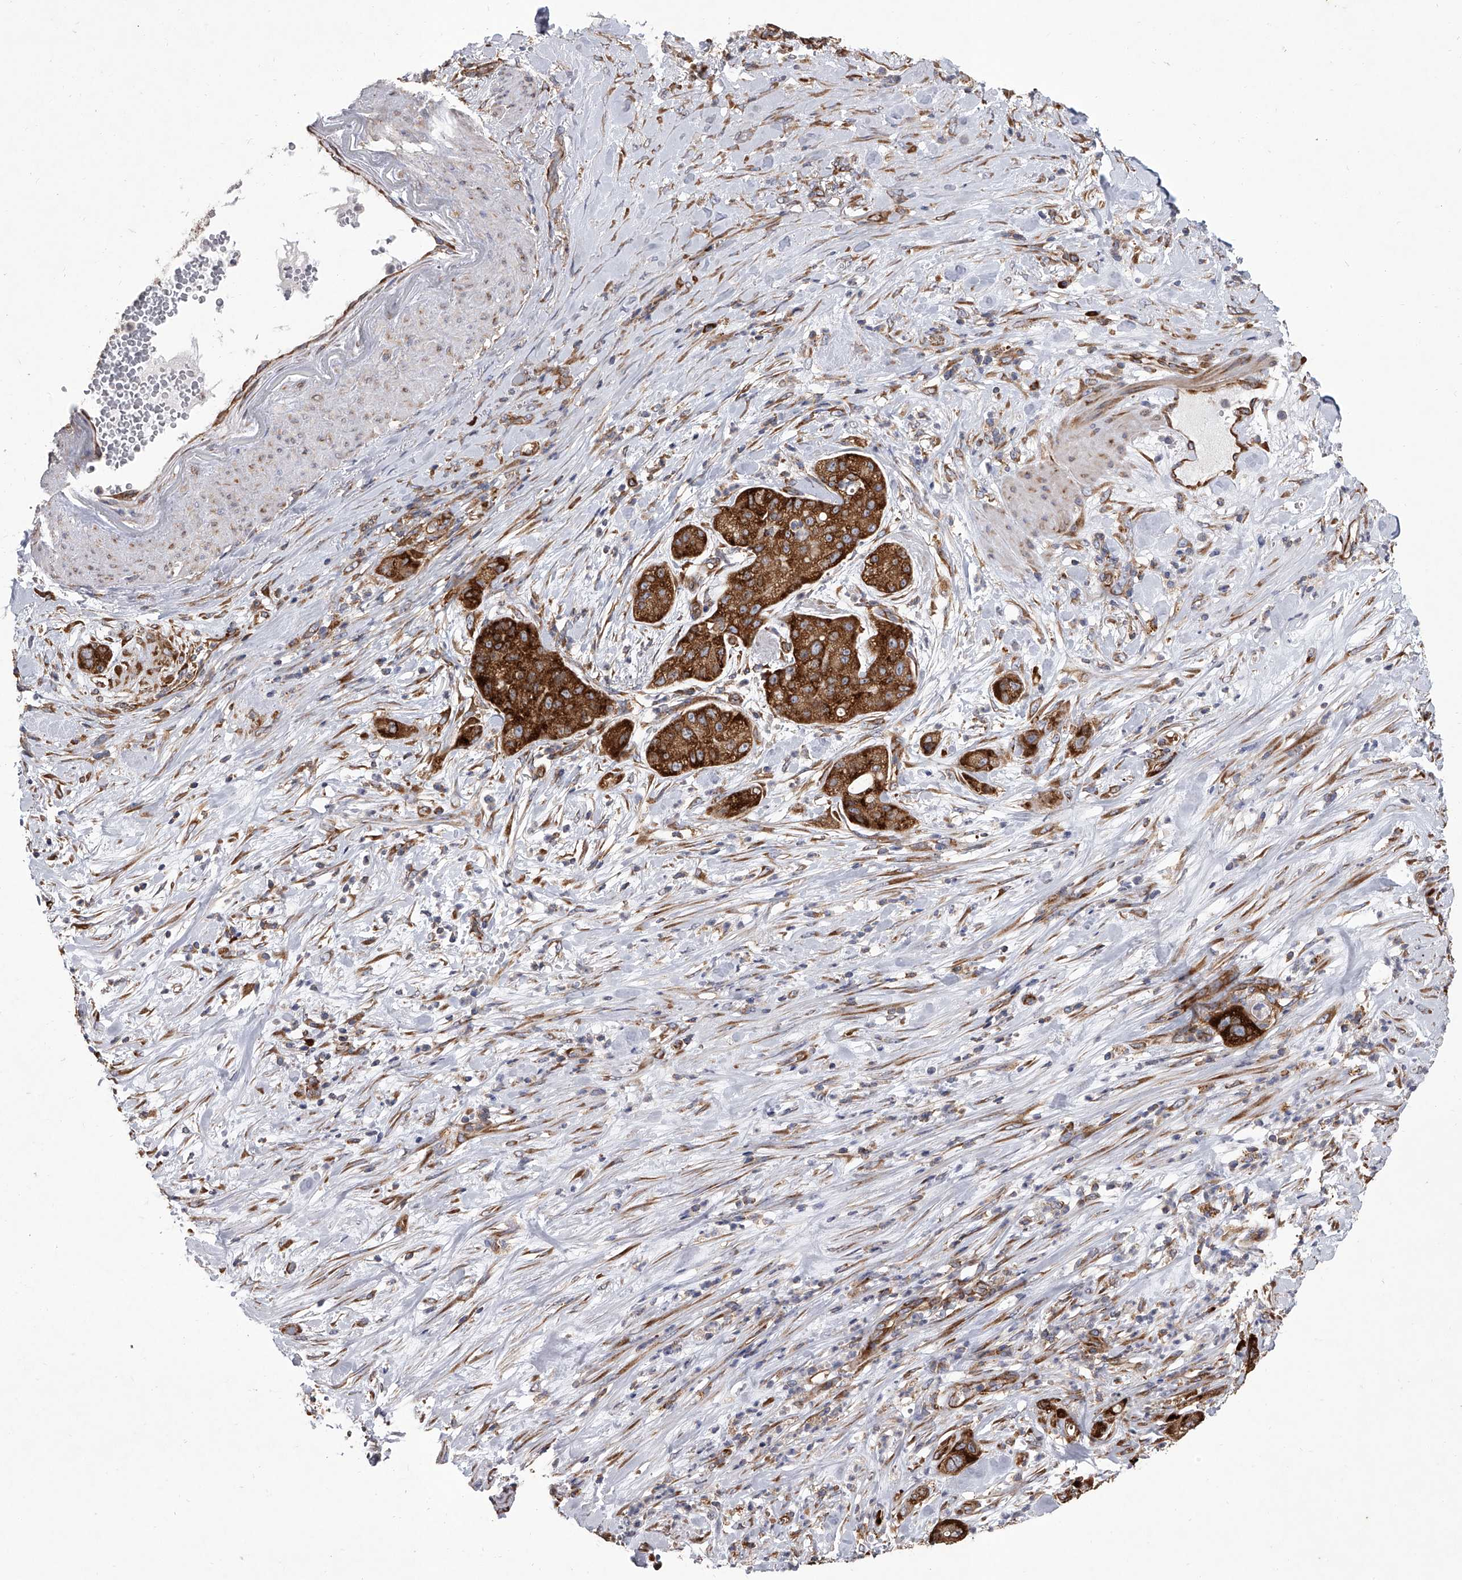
{"staining": {"intensity": "strong", "quantity": ">75%", "location": "cytoplasmic/membranous"}, "tissue": "pancreatic cancer", "cell_type": "Tumor cells", "image_type": "cancer", "snomed": [{"axis": "morphology", "description": "Adenocarcinoma, NOS"}, {"axis": "topography", "description": "Pancreas"}], "caption": "Pancreatic cancer (adenocarcinoma) was stained to show a protein in brown. There is high levels of strong cytoplasmic/membranous staining in about >75% of tumor cells.", "gene": "EIF2S2", "patient": {"sex": "female", "age": 78}}